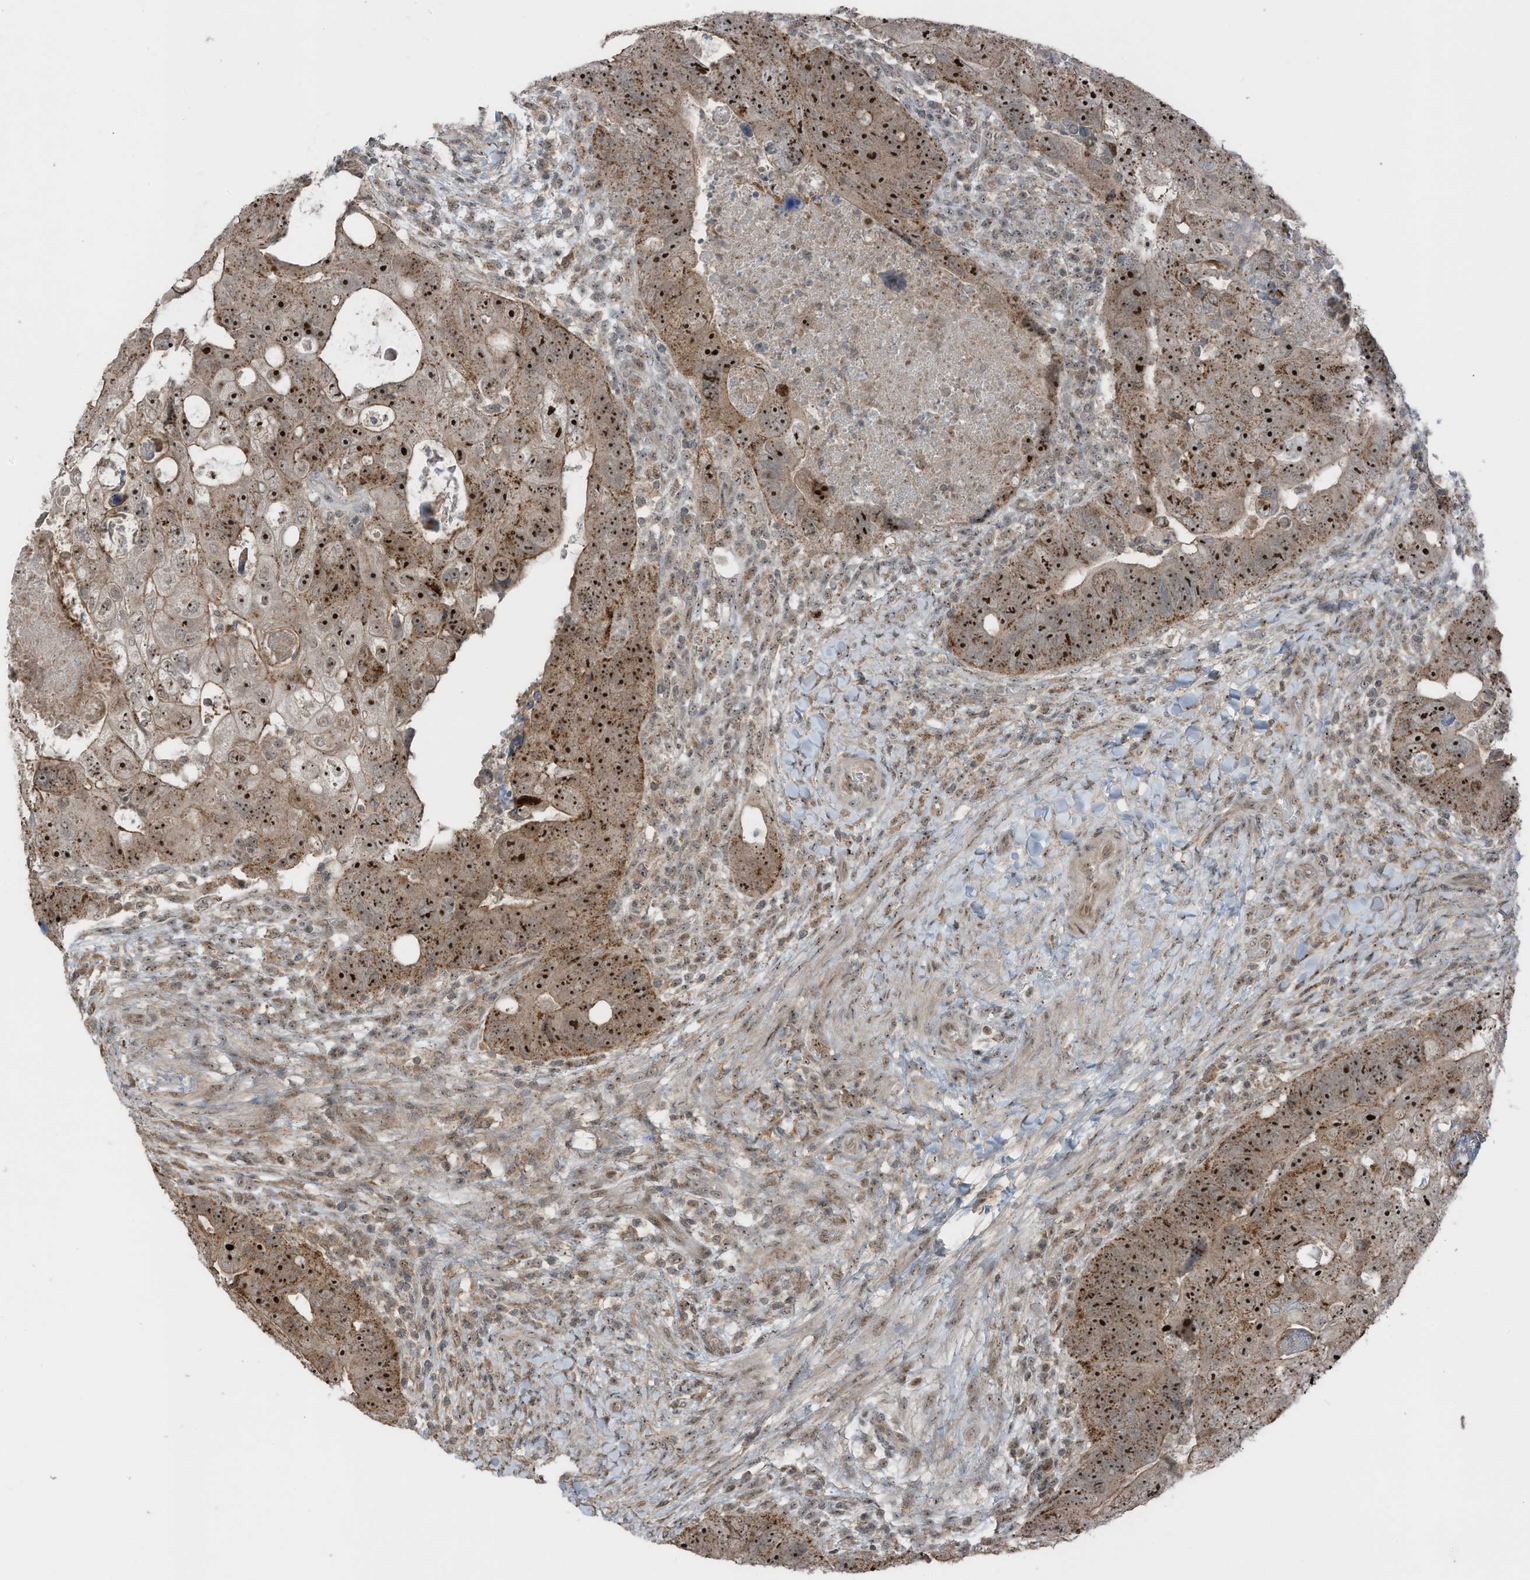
{"staining": {"intensity": "moderate", "quantity": ">75%", "location": "cytoplasmic/membranous,nuclear"}, "tissue": "colorectal cancer", "cell_type": "Tumor cells", "image_type": "cancer", "snomed": [{"axis": "morphology", "description": "Adenocarcinoma, NOS"}, {"axis": "topography", "description": "Rectum"}], "caption": "A high-resolution histopathology image shows immunohistochemistry staining of colorectal cancer, which demonstrates moderate cytoplasmic/membranous and nuclear expression in approximately >75% of tumor cells. (DAB = brown stain, brightfield microscopy at high magnification).", "gene": "UTP3", "patient": {"sex": "male", "age": 59}}